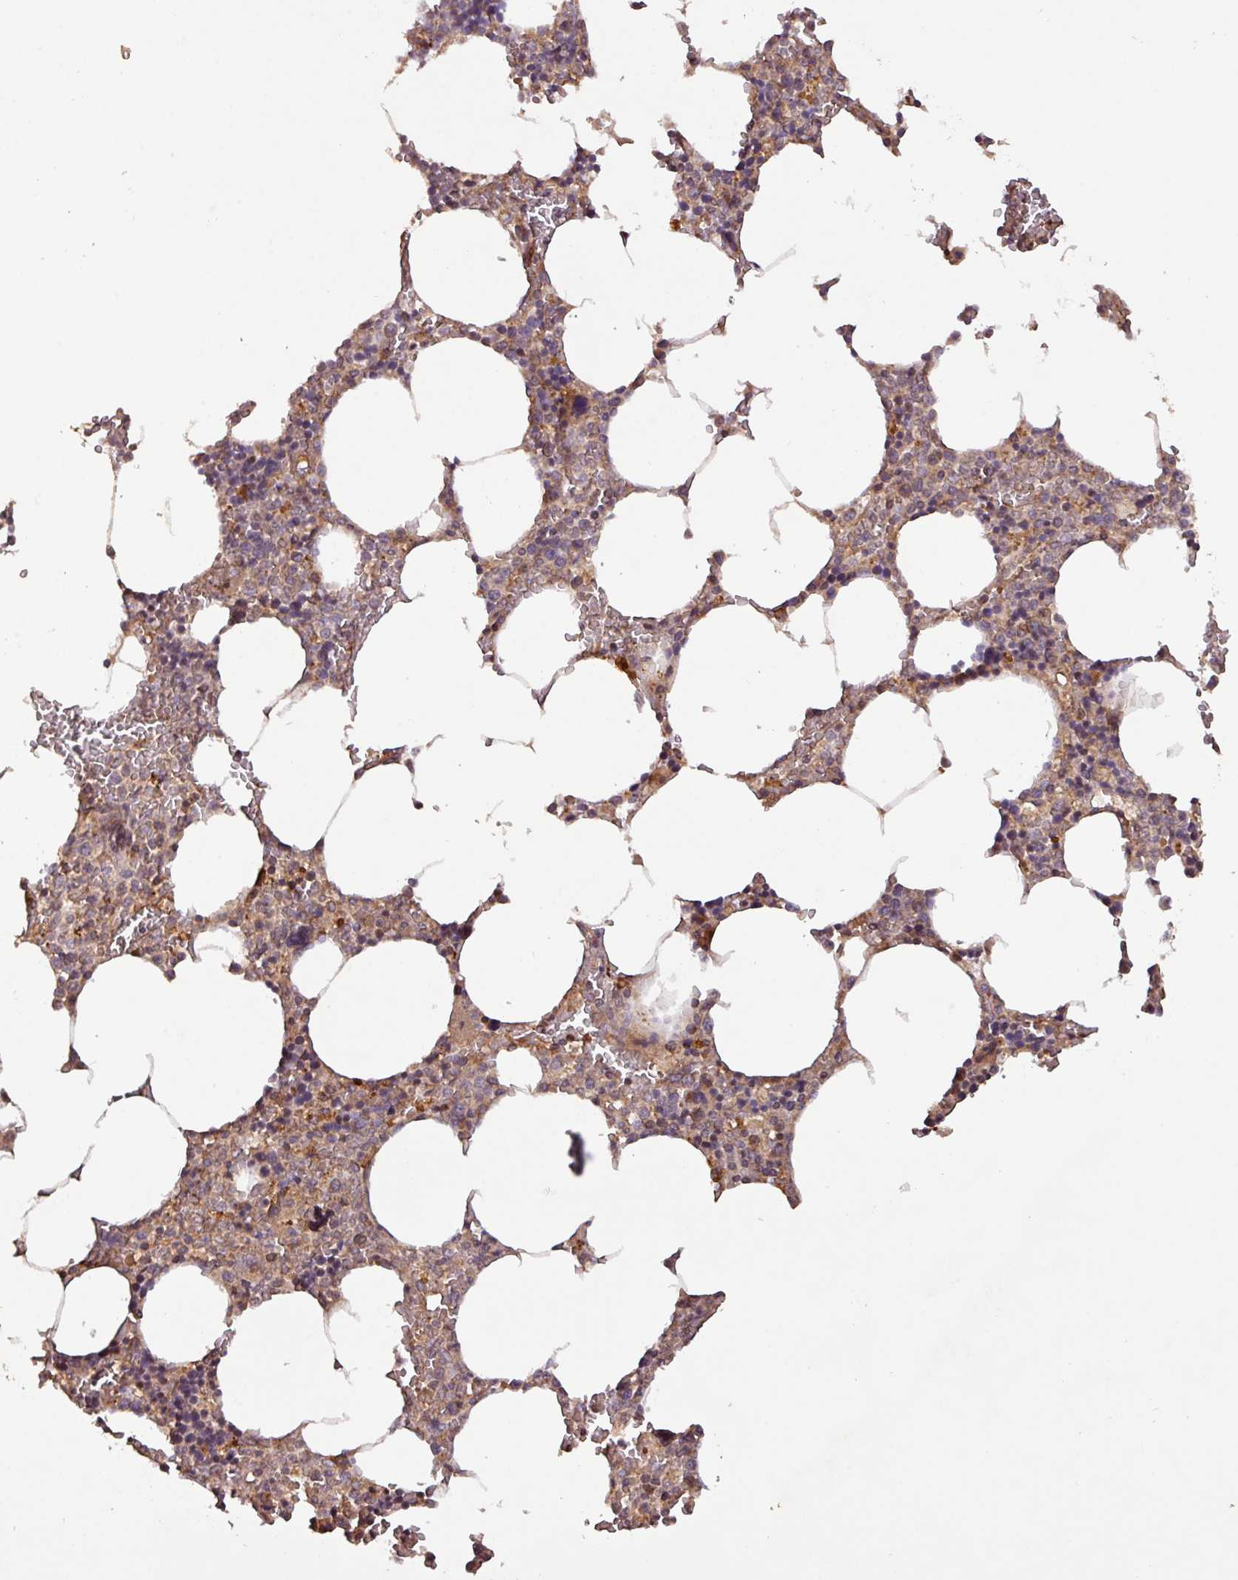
{"staining": {"intensity": "moderate", "quantity": "<25%", "location": "cytoplasmic/membranous"}, "tissue": "bone marrow", "cell_type": "Hematopoietic cells", "image_type": "normal", "snomed": [{"axis": "morphology", "description": "Normal tissue, NOS"}, {"axis": "topography", "description": "Bone marrow"}], "caption": "IHC image of unremarkable bone marrow: bone marrow stained using immunohistochemistry shows low levels of moderate protein expression localized specifically in the cytoplasmic/membranous of hematopoietic cells, appearing as a cytoplasmic/membranous brown color.", "gene": "YPEL1", "patient": {"sex": "male", "age": 70}}